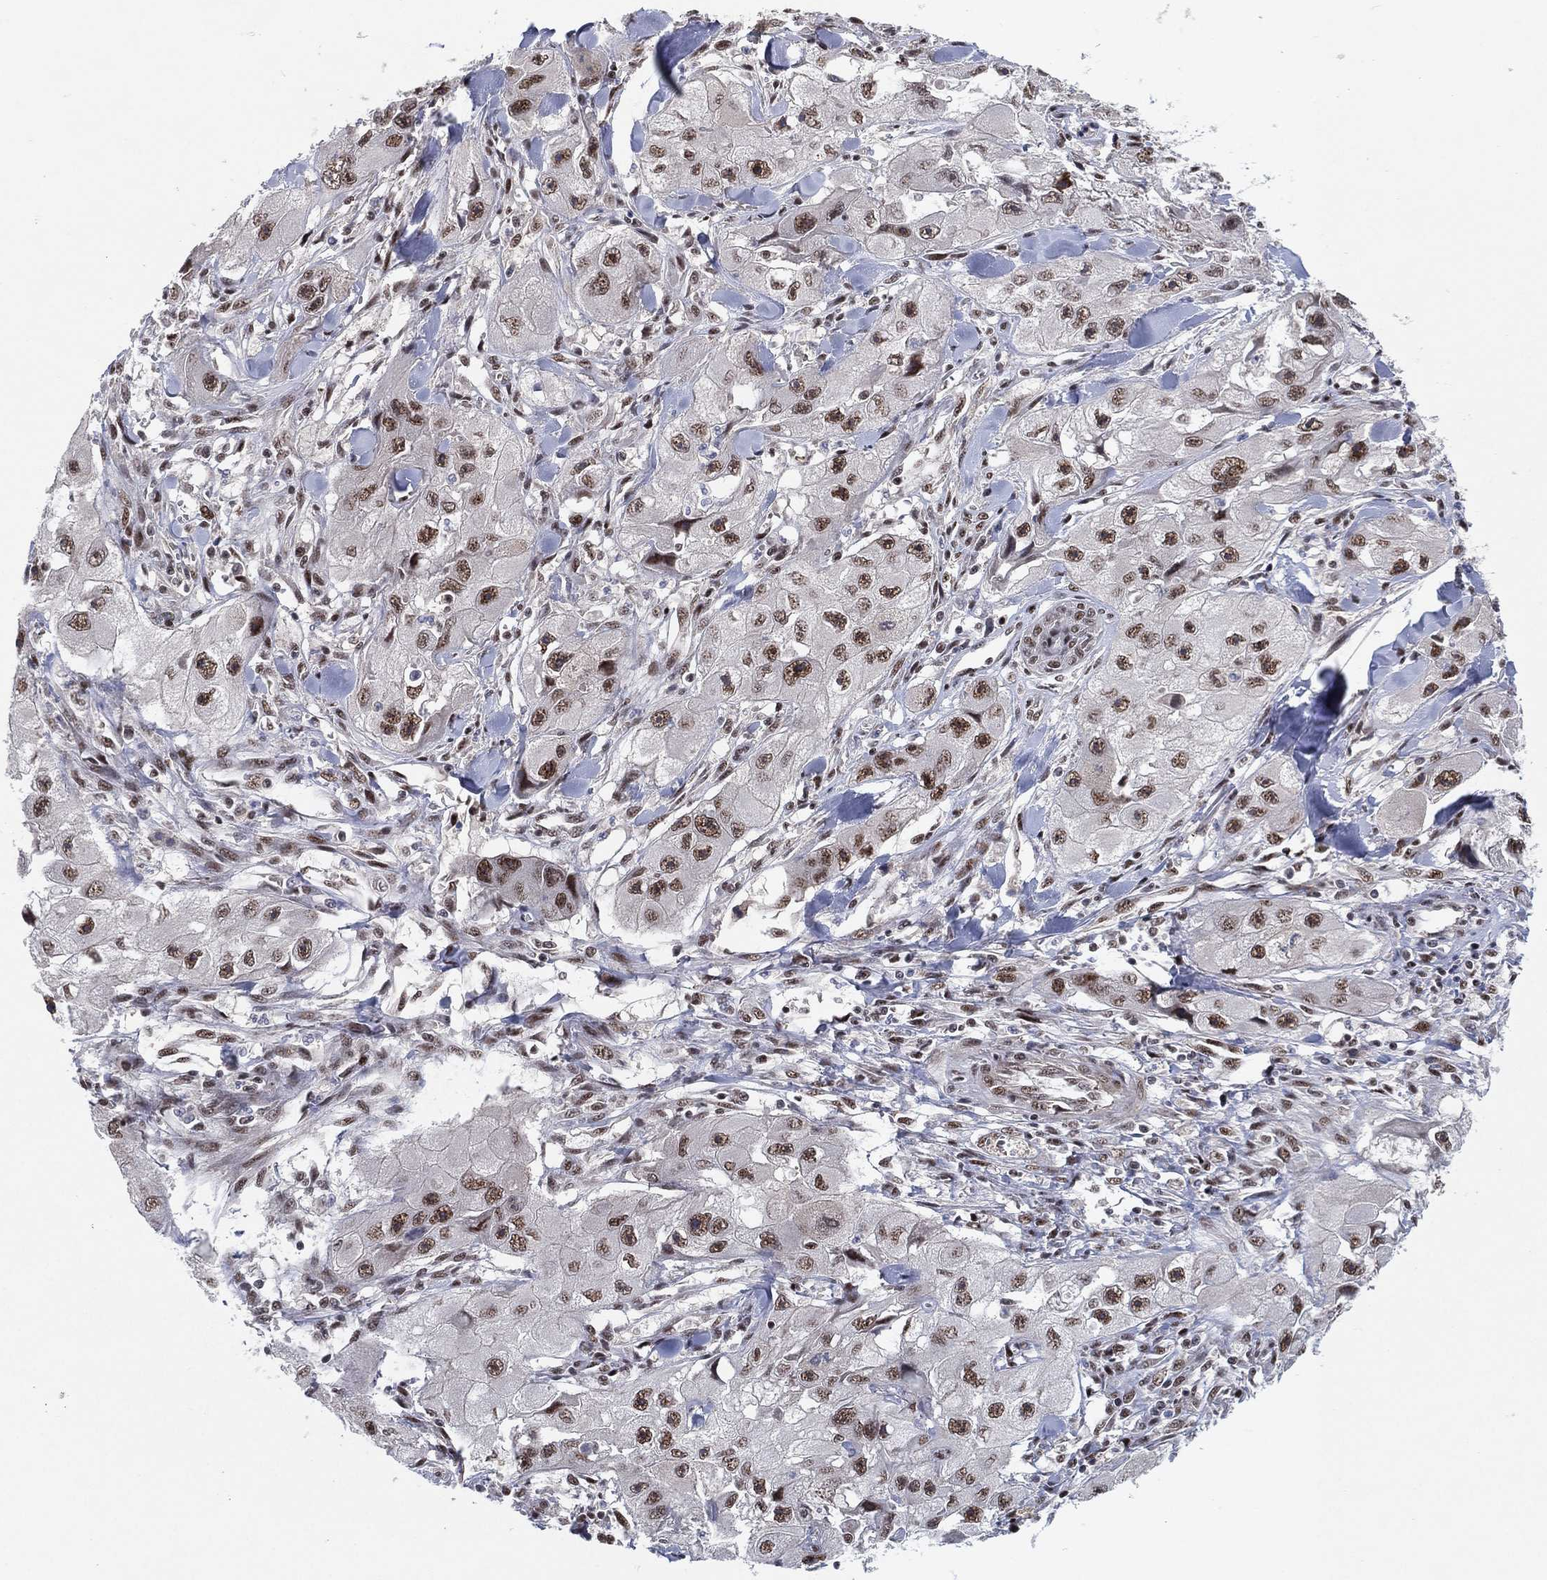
{"staining": {"intensity": "strong", "quantity": "<25%", "location": "nuclear"}, "tissue": "skin cancer", "cell_type": "Tumor cells", "image_type": "cancer", "snomed": [{"axis": "morphology", "description": "Squamous cell carcinoma, NOS"}, {"axis": "topography", "description": "Skin"}, {"axis": "topography", "description": "Subcutis"}], "caption": "Immunohistochemistry of skin cancer (squamous cell carcinoma) reveals medium levels of strong nuclear expression in about <25% of tumor cells.", "gene": "DGCR8", "patient": {"sex": "male", "age": 73}}